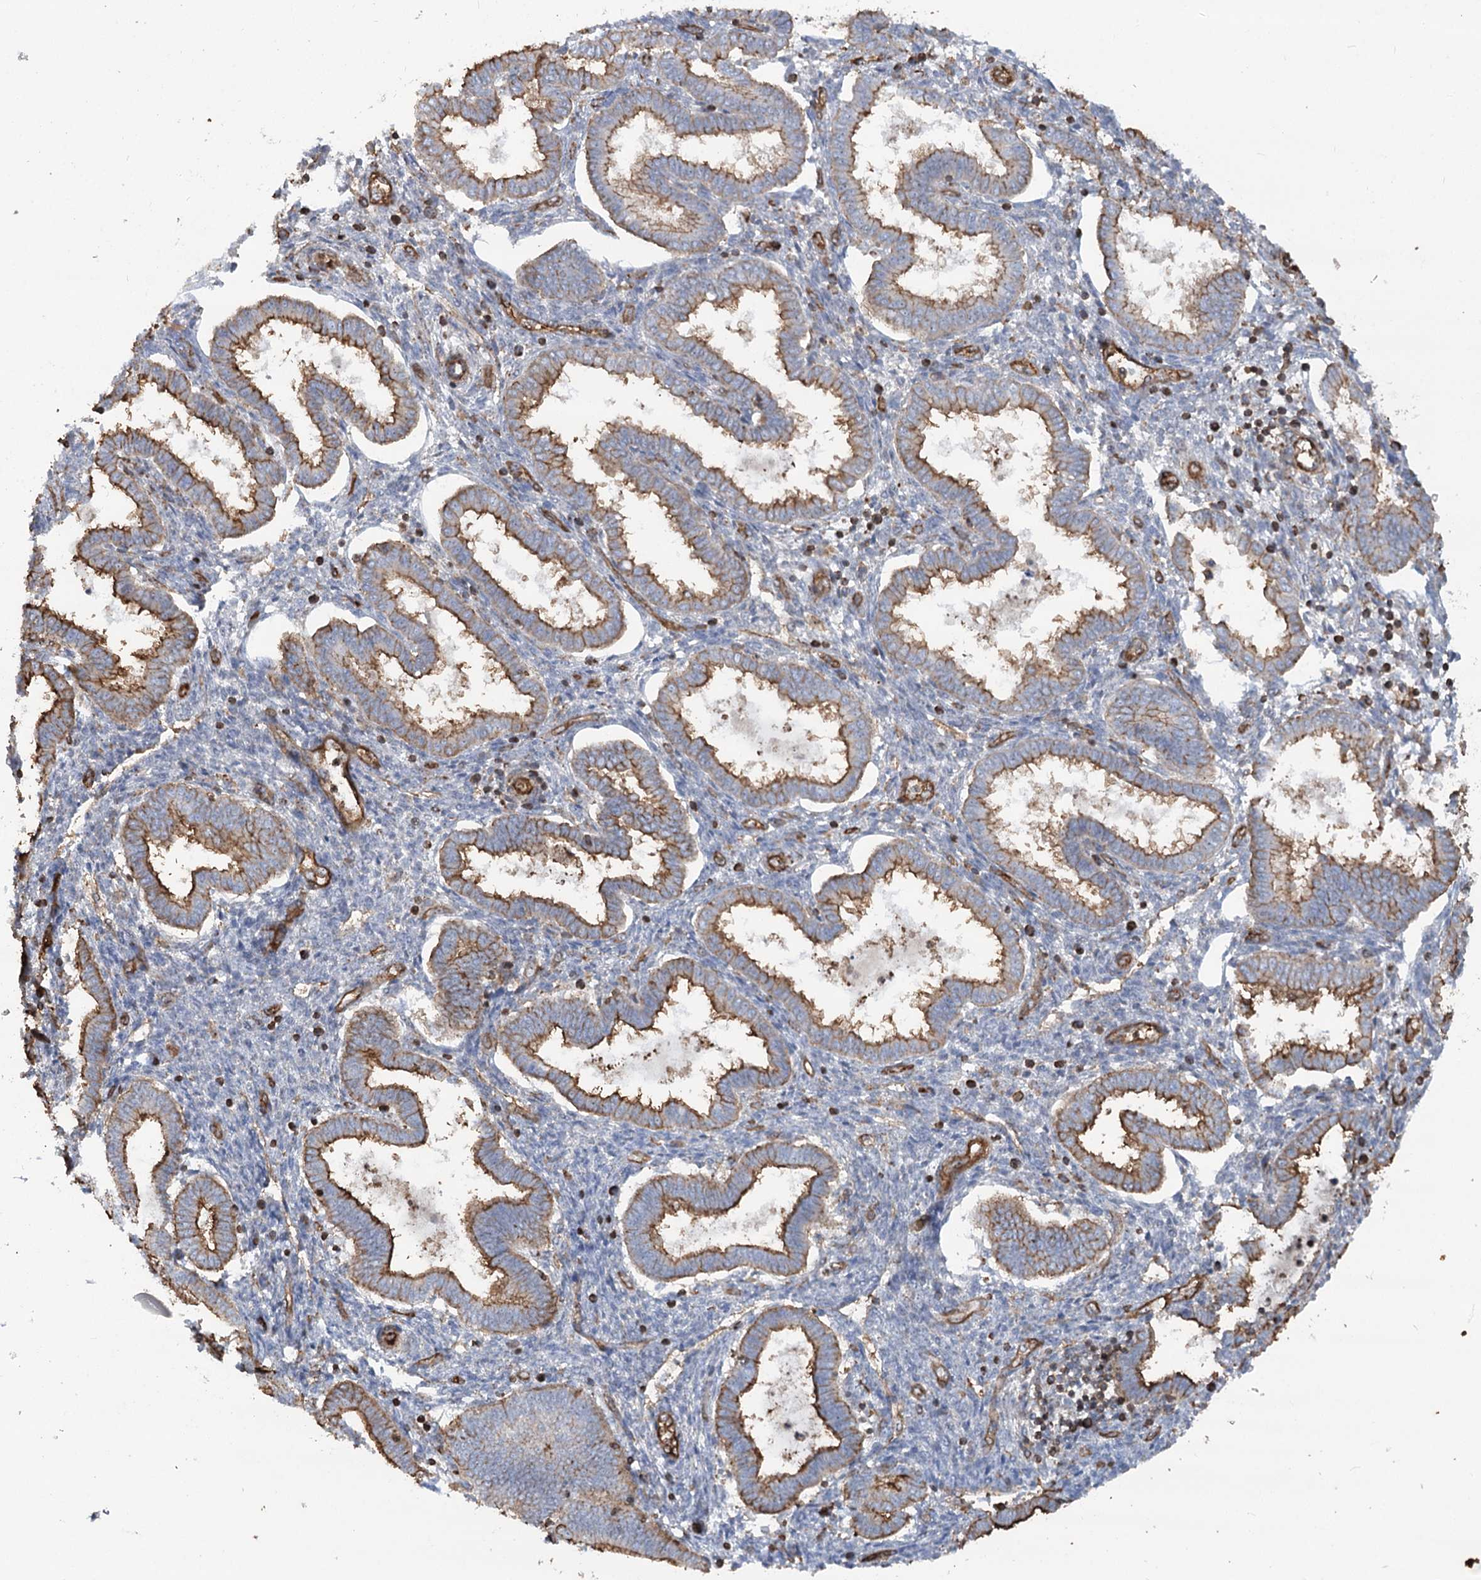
{"staining": {"intensity": "weak", "quantity": "25%-75%", "location": "cytoplasmic/membranous"}, "tissue": "endometrium", "cell_type": "Cells in endometrial stroma", "image_type": "normal", "snomed": [{"axis": "morphology", "description": "Normal tissue, NOS"}, {"axis": "topography", "description": "Endometrium"}], "caption": "Protein expression analysis of normal human endometrium reveals weak cytoplasmic/membranous positivity in approximately 25%-75% of cells in endometrial stroma.", "gene": "WDR36", "patient": {"sex": "female", "age": 24}}